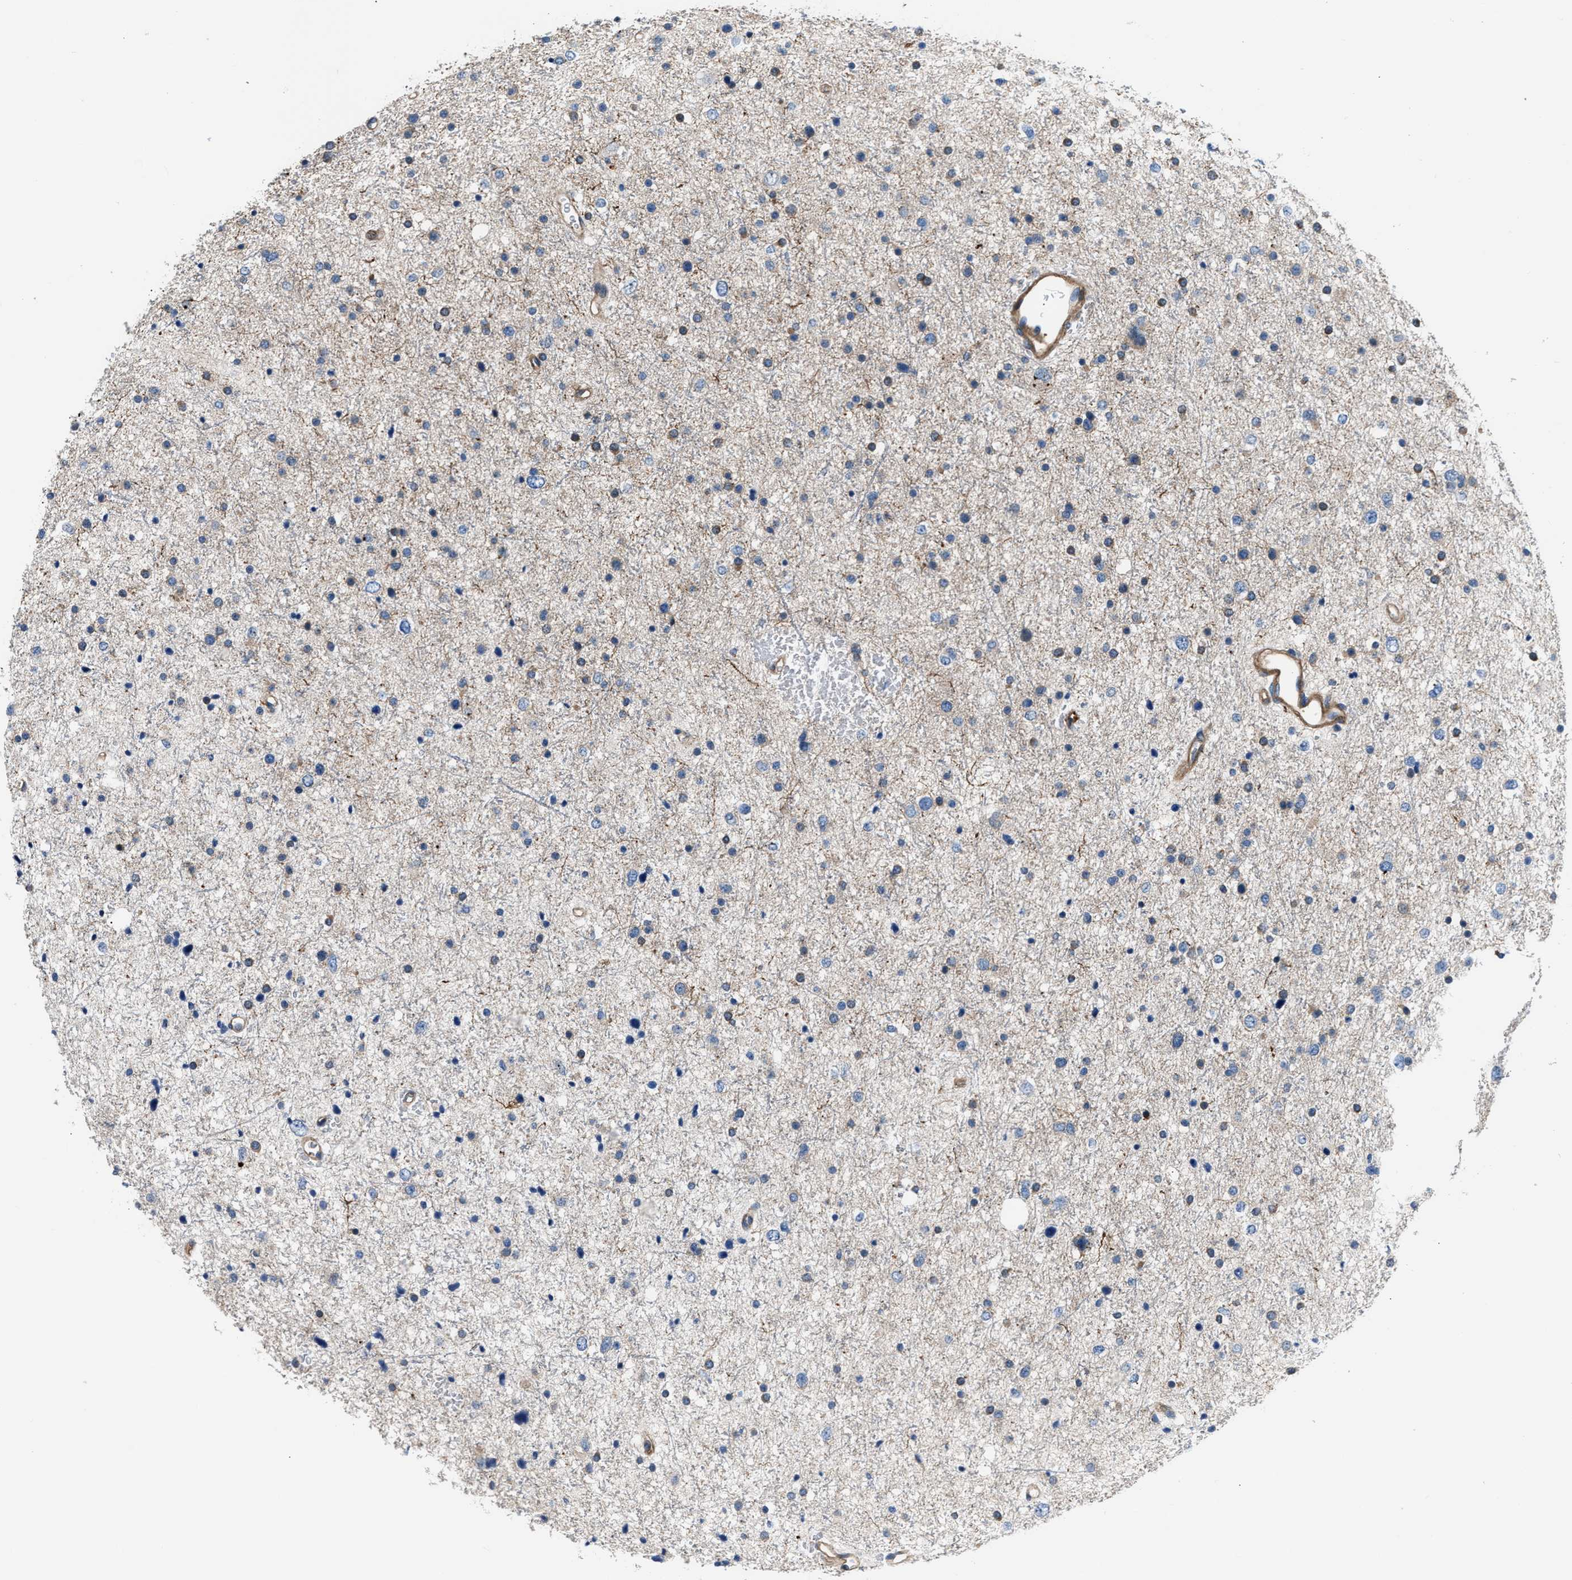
{"staining": {"intensity": "weak", "quantity": "<25%", "location": "cytoplasmic/membranous"}, "tissue": "glioma", "cell_type": "Tumor cells", "image_type": "cancer", "snomed": [{"axis": "morphology", "description": "Glioma, malignant, Low grade"}, {"axis": "topography", "description": "Brain"}], "caption": "Micrograph shows no significant protein positivity in tumor cells of malignant glioma (low-grade). Nuclei are stained in blue.", "gene": "MPDZ", "patient": {"sex": "female", "age": 37}}